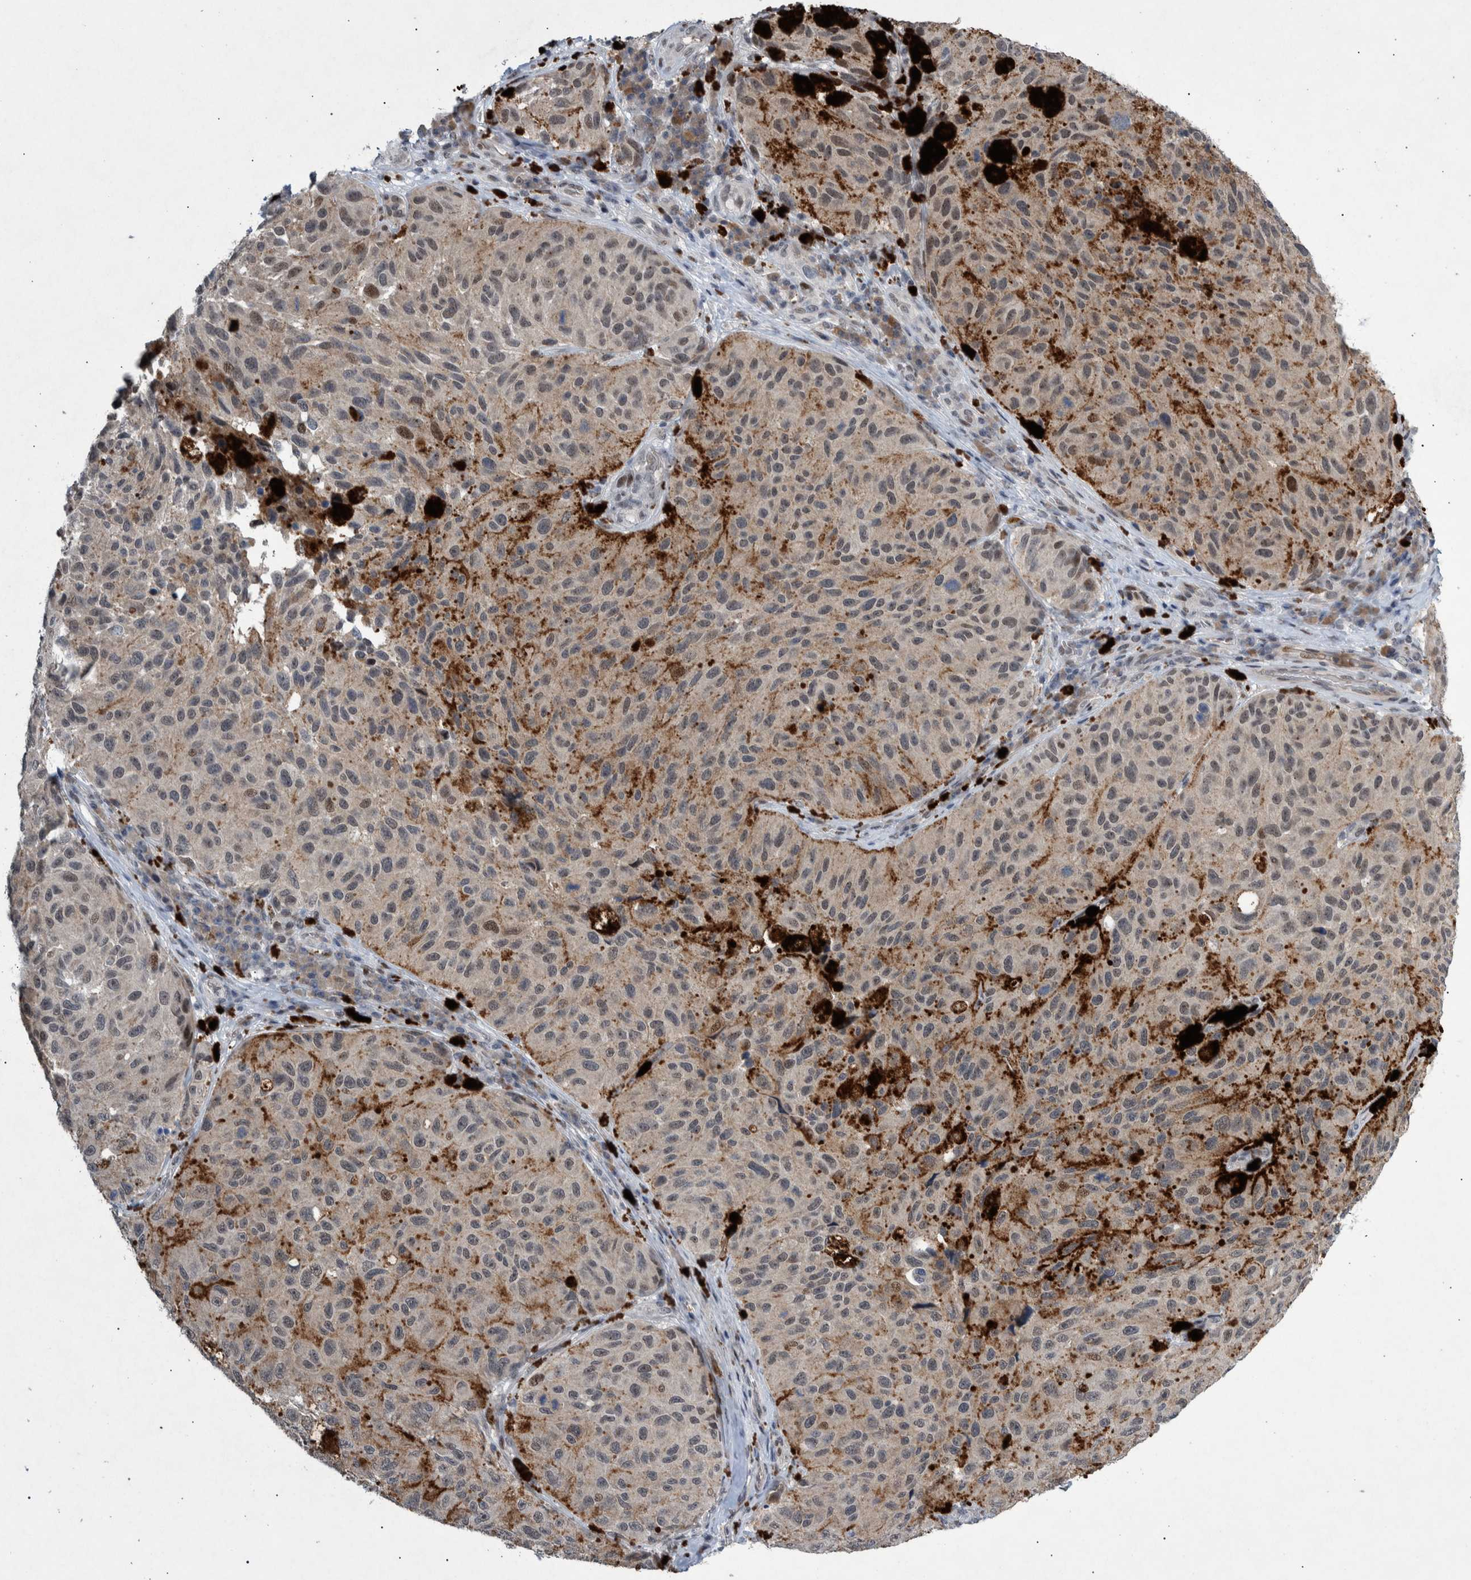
{"staining": {"intensity": "weak", "quantity": ">75%", "location": "cytoplasmic/membranous"}, "tissue": "melanoma", "cell_type": "Tumor cells", "image_type": "cancer", "snomed": [{"axis": "morphology", "description": "Malignant melanoma, NOS"}, {"axis": "topography", "description": "Skin"}], "caption": "This is an image of immunohistochemistry staining of melanoma, which shows weak expression in the cytoplasmic/membranous of tumor cells.", "gene": "ESRP1", "patient": {"sex": "female", "age": 73}}